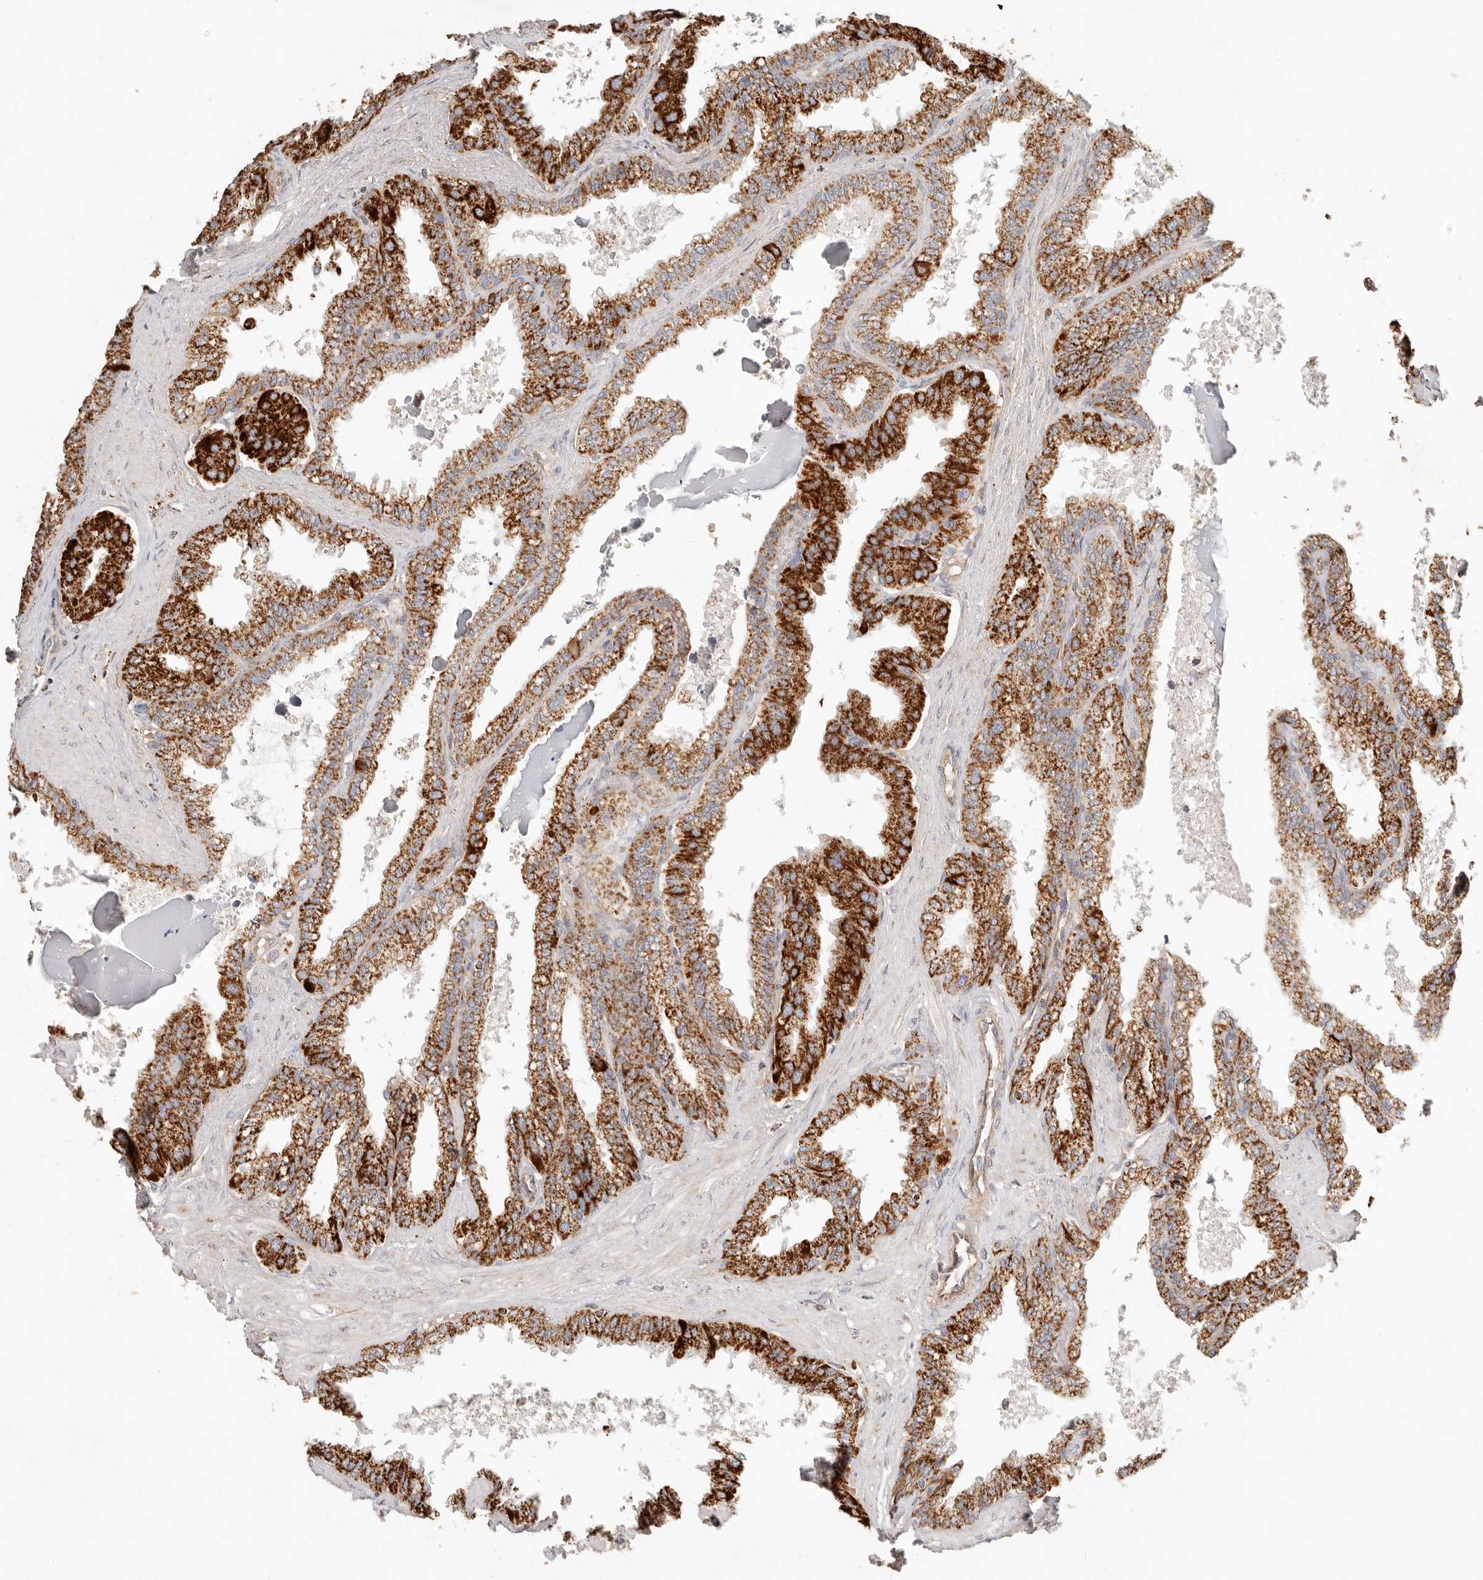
{"staining": {"intensity": "strong", "quantity": ">75%", "location": "cytoplasmic/membranous"}, "tissue": "seminal vesicle", "cell_type": "Glandular cells", "image_type": "normal", "snomed": [{"axis": "morphology", "description": "Normal tissue, NOS"}, {"axis": "topography", "description": "Seminal veicle"}], "caption": "Glandular cells show strong cytoplasmic/membranous positivity in about >75% of cells in unremarkable seminal vesicle.", "gene": "ARHGEF10L", "patient": {"sex": "male", "age": 46}}